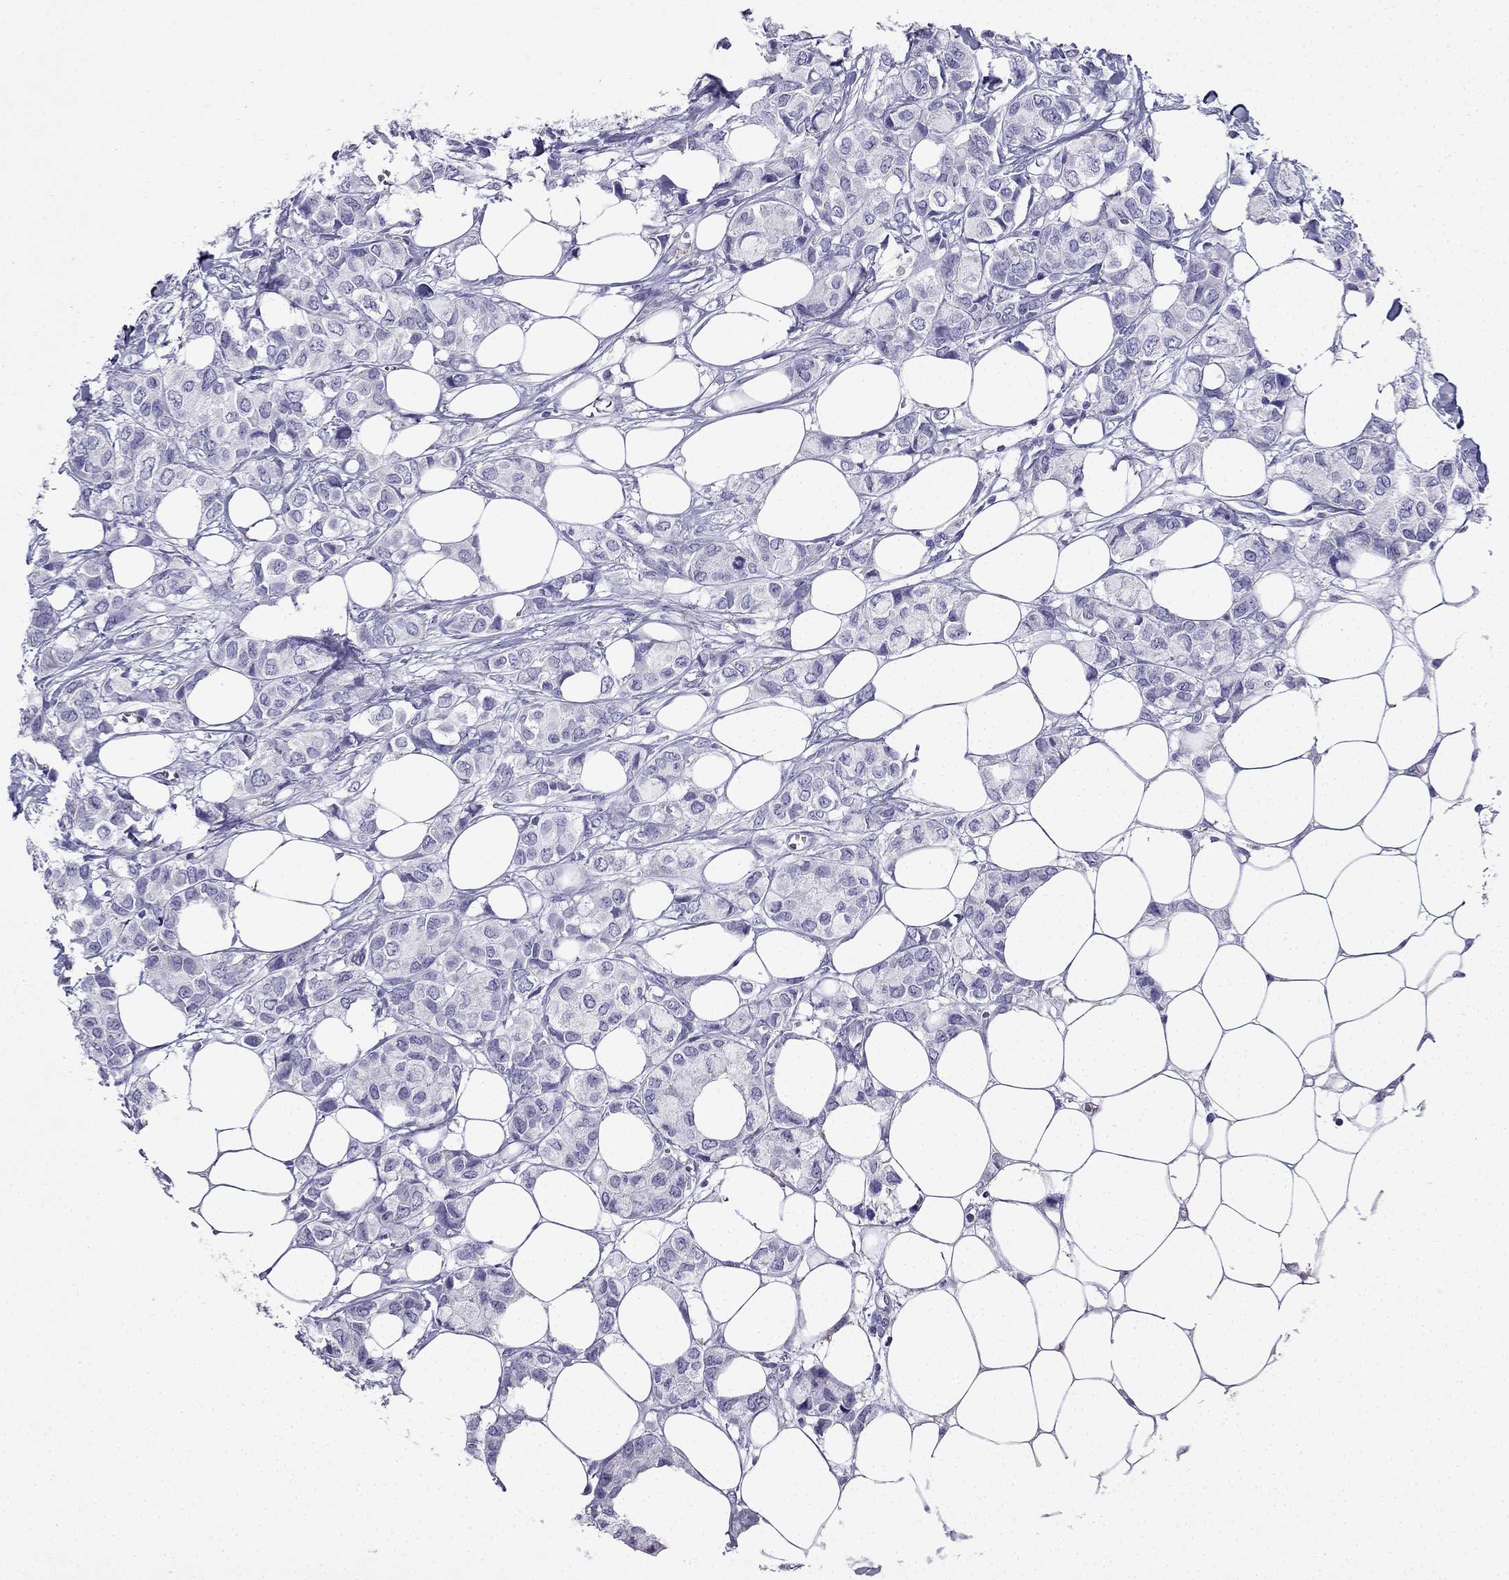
{"staining": {"intensity": "negative", "quantity": "none", "location": "none"}, "tissue": "breast cancer", "cell_type": "Tumor cells", "image_type": "cancer", "snomed": [{"axis": "morphology", "description": "Duct carcinoma"}, {"axis": "topography", "description": "Breast"}], "caption": "DAB (3,3'-diaminobenzidine) immunohistochemical staining of human breast cancer demonstrates no significant positivity in tumor cells.", "gene": "NPTX1", "patient": {"sex": "female", "age": 85}}